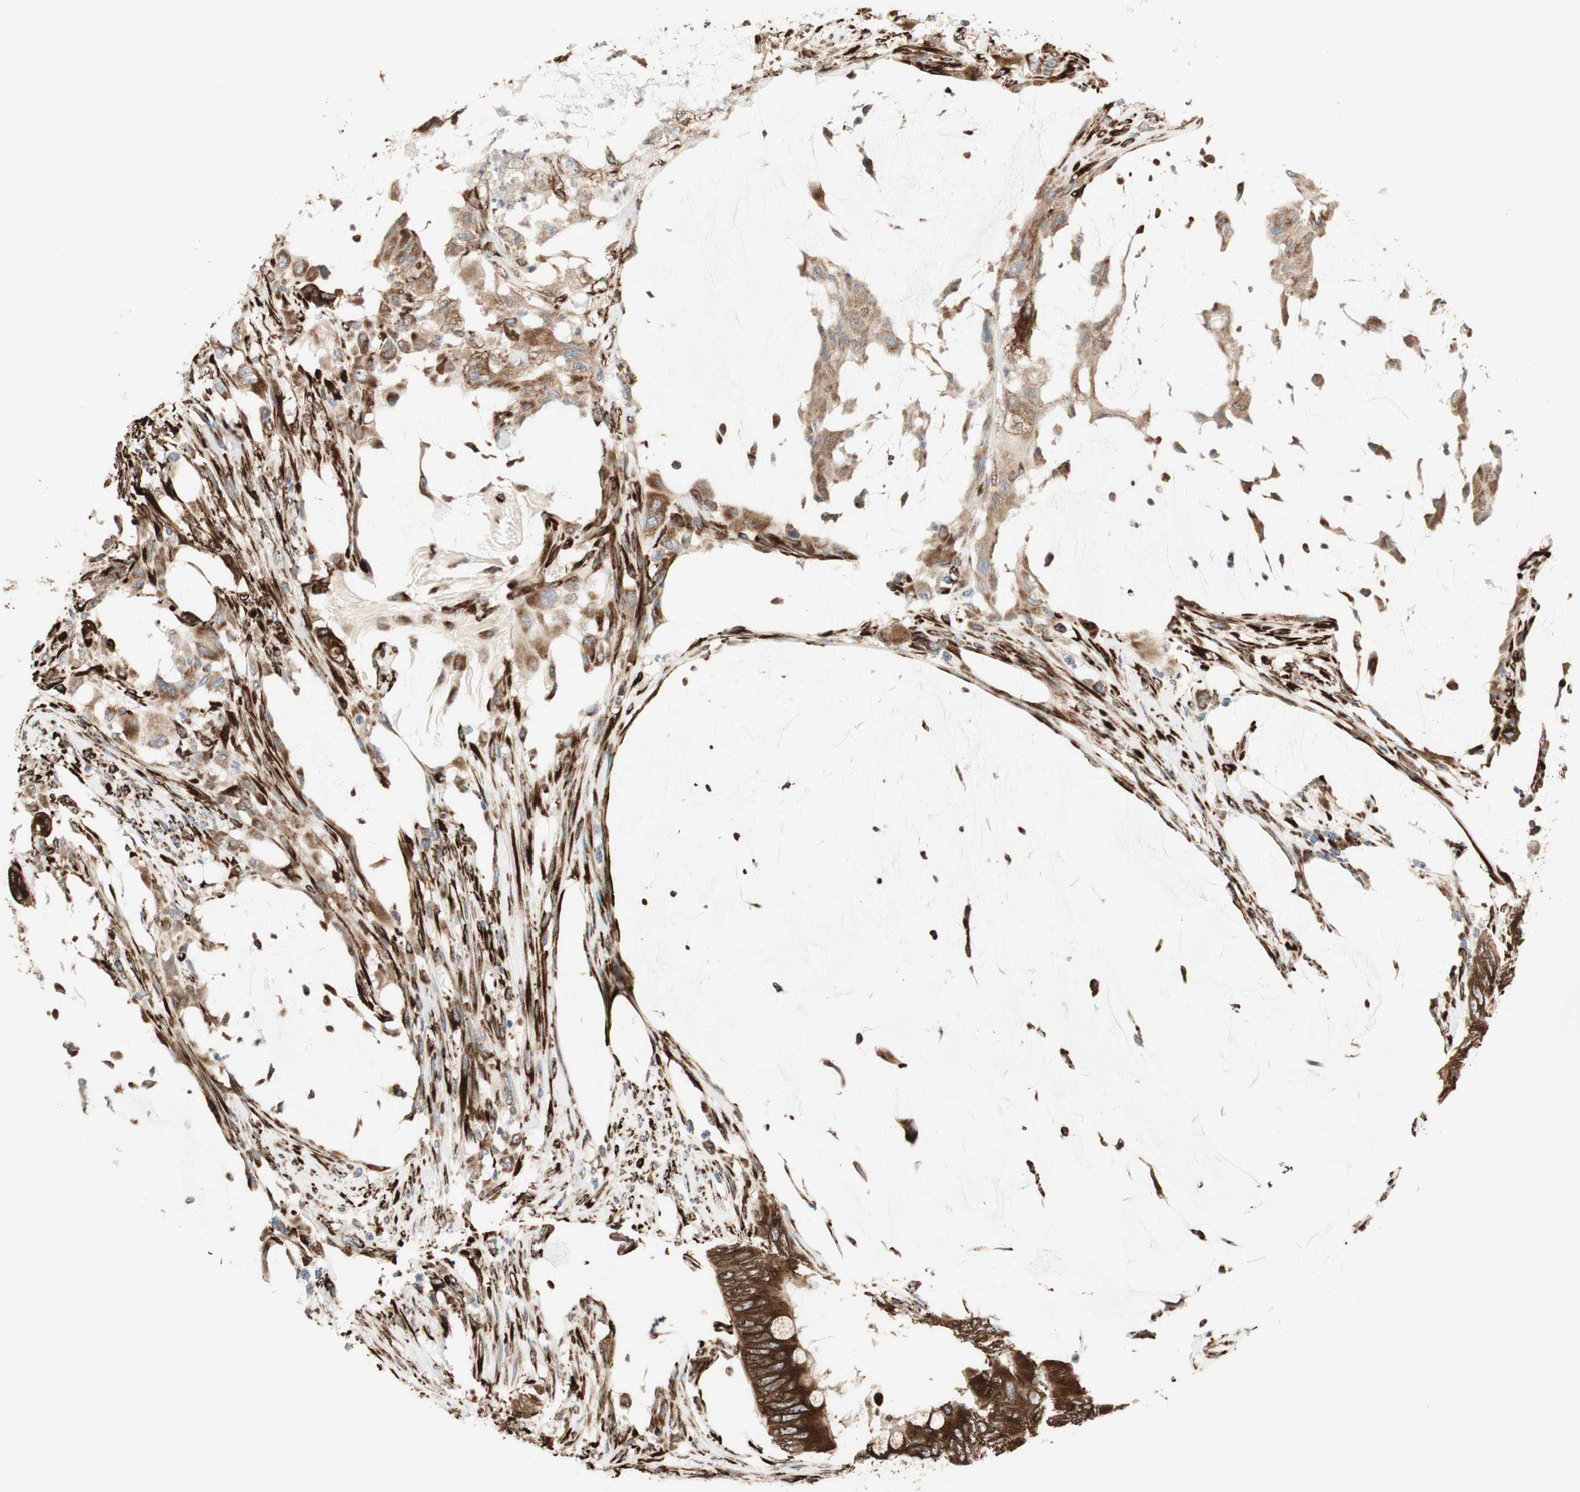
{"staining": {"intensity": "strong", "quantity": ">75%", "location": "cytoplasmic/membranous"}, "tissue": "colorectal cancer", "cell_type": "Tumor cells", "image_type": "cancer", "snomed": [{"axis": "morphology", "description": "Adenocarcinoma, NOS"}, {"axis": "topography", "description": "Rectum"}], "caption": "Colorectal cancer (adenocarcinoma) tissue displays strong cytoplasmic/membranous positivity in approximately >75% of tumor cells, visualized by immunohistochemistry.", "gene": "RRBP1", "patient": {"sex": "female", "age": 77}}